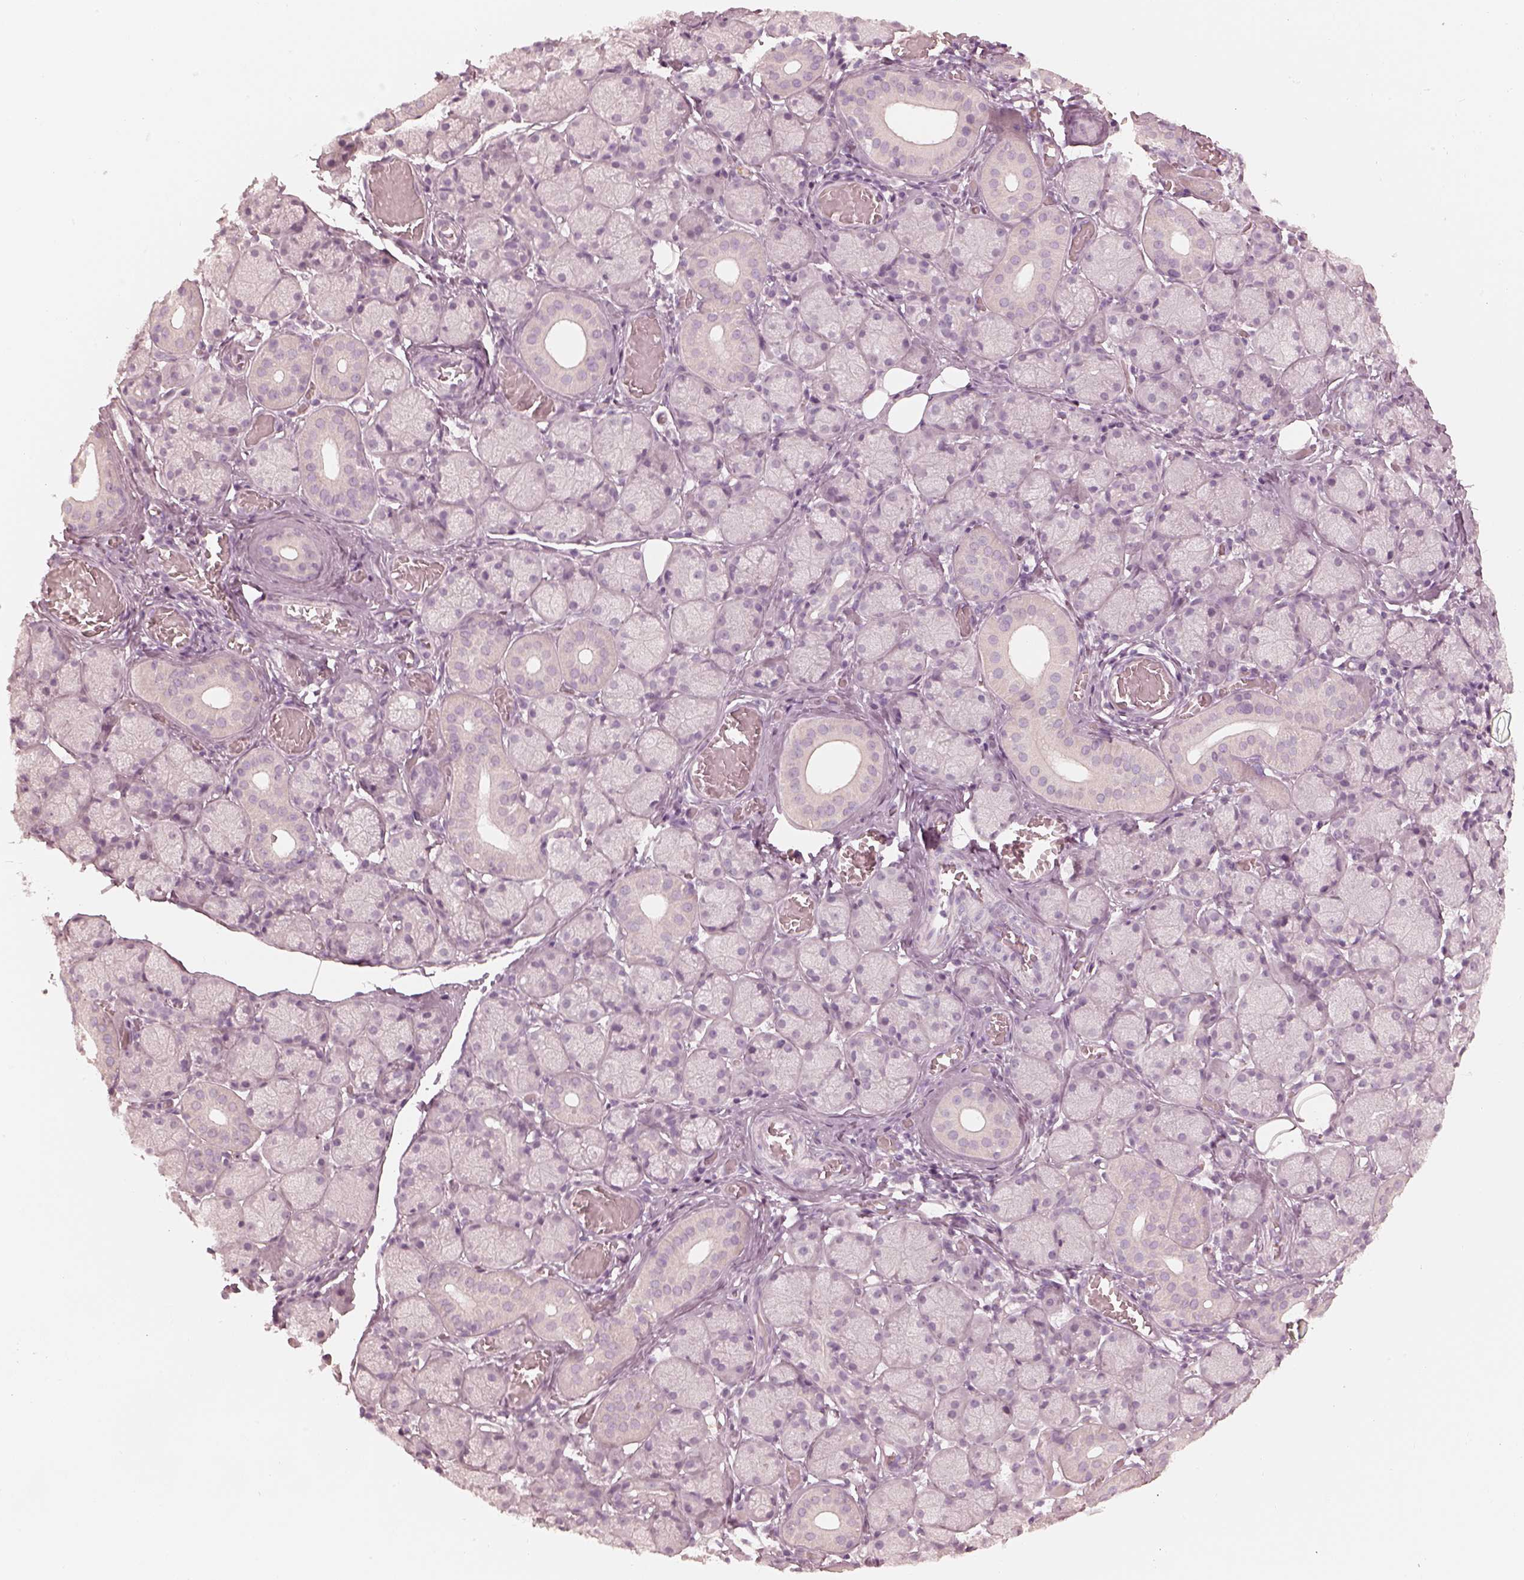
{"staining": {"intensity": "negative", "quantity": "none", "location": "none"}, "tissue": "salivary gland", "cell_type": "Glandular cells", "image_type": "normal", "snomed": [{"axis": "morphology", "description": "Normal tissue, NOS"}, {"axis": "topography", "description": "Salivary gland"}, {"axis": "topography", "description": "Peripheral nerve tissue"}], "caption": "Image shows no significant protein positivity in glandular cells of unremarkable salivary gland.", "gene": "CALR3", "patient": {"sex": "female", "age": 24}}